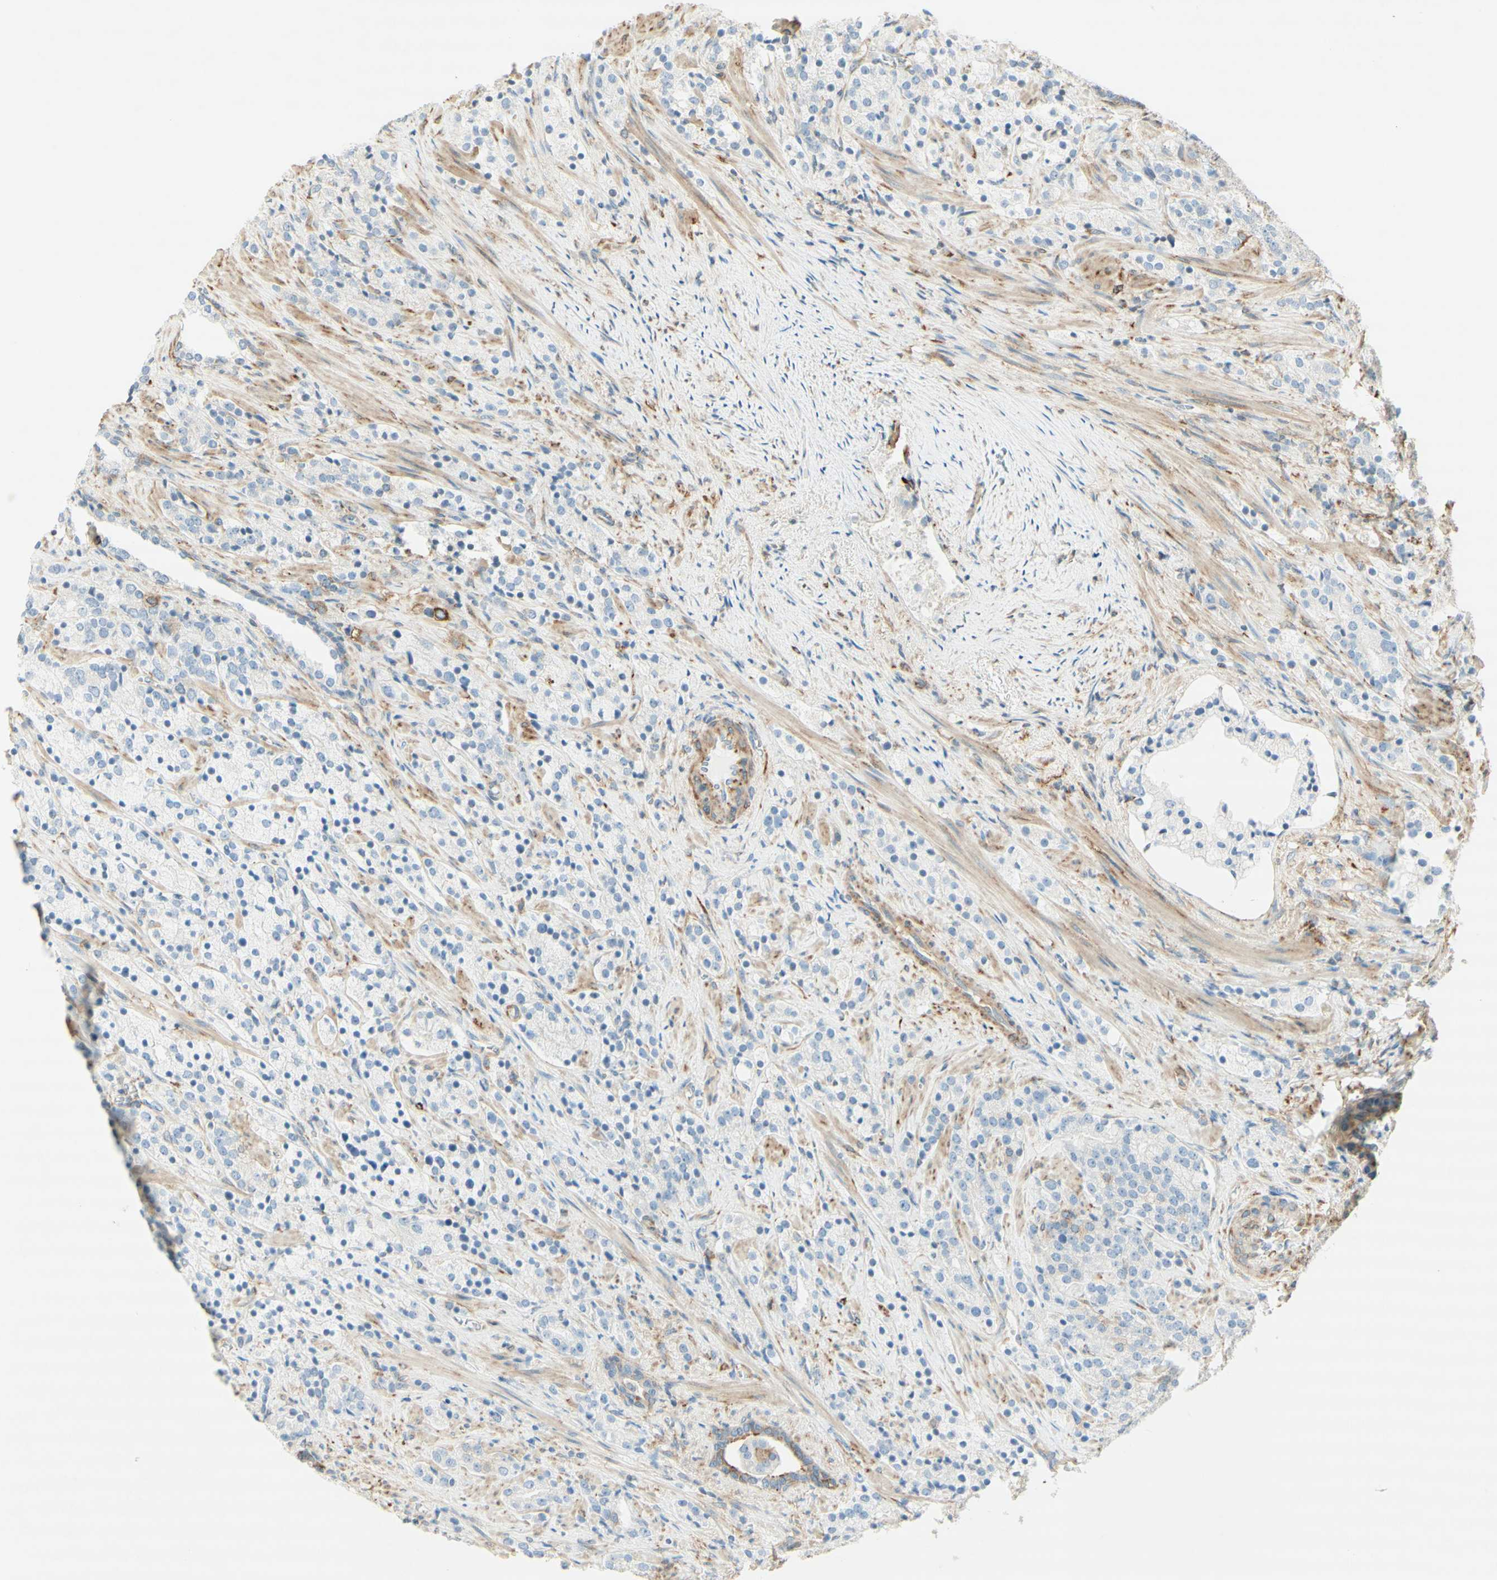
{"staining": {"intensity": "negative", "quantity": "none", "location": "none"}, "tissue": "prostate cancer", "cell_type": "Tumor cells", "image_type": "cancer", "snomed": [{"axis": "morphology", "description": "Adenocarcinoma, High grade"}, {"axis": "topography", "description": "Prostate"}], "caption": "Immunohistochemistry image of neoplastic tissue: high-grade adenocarcinoma (prostate) stained with DAB reveals no significant protein positivity in tumor cells.", "gene": "MAP1B", "patient": {"sex": "male", "age": 71}}